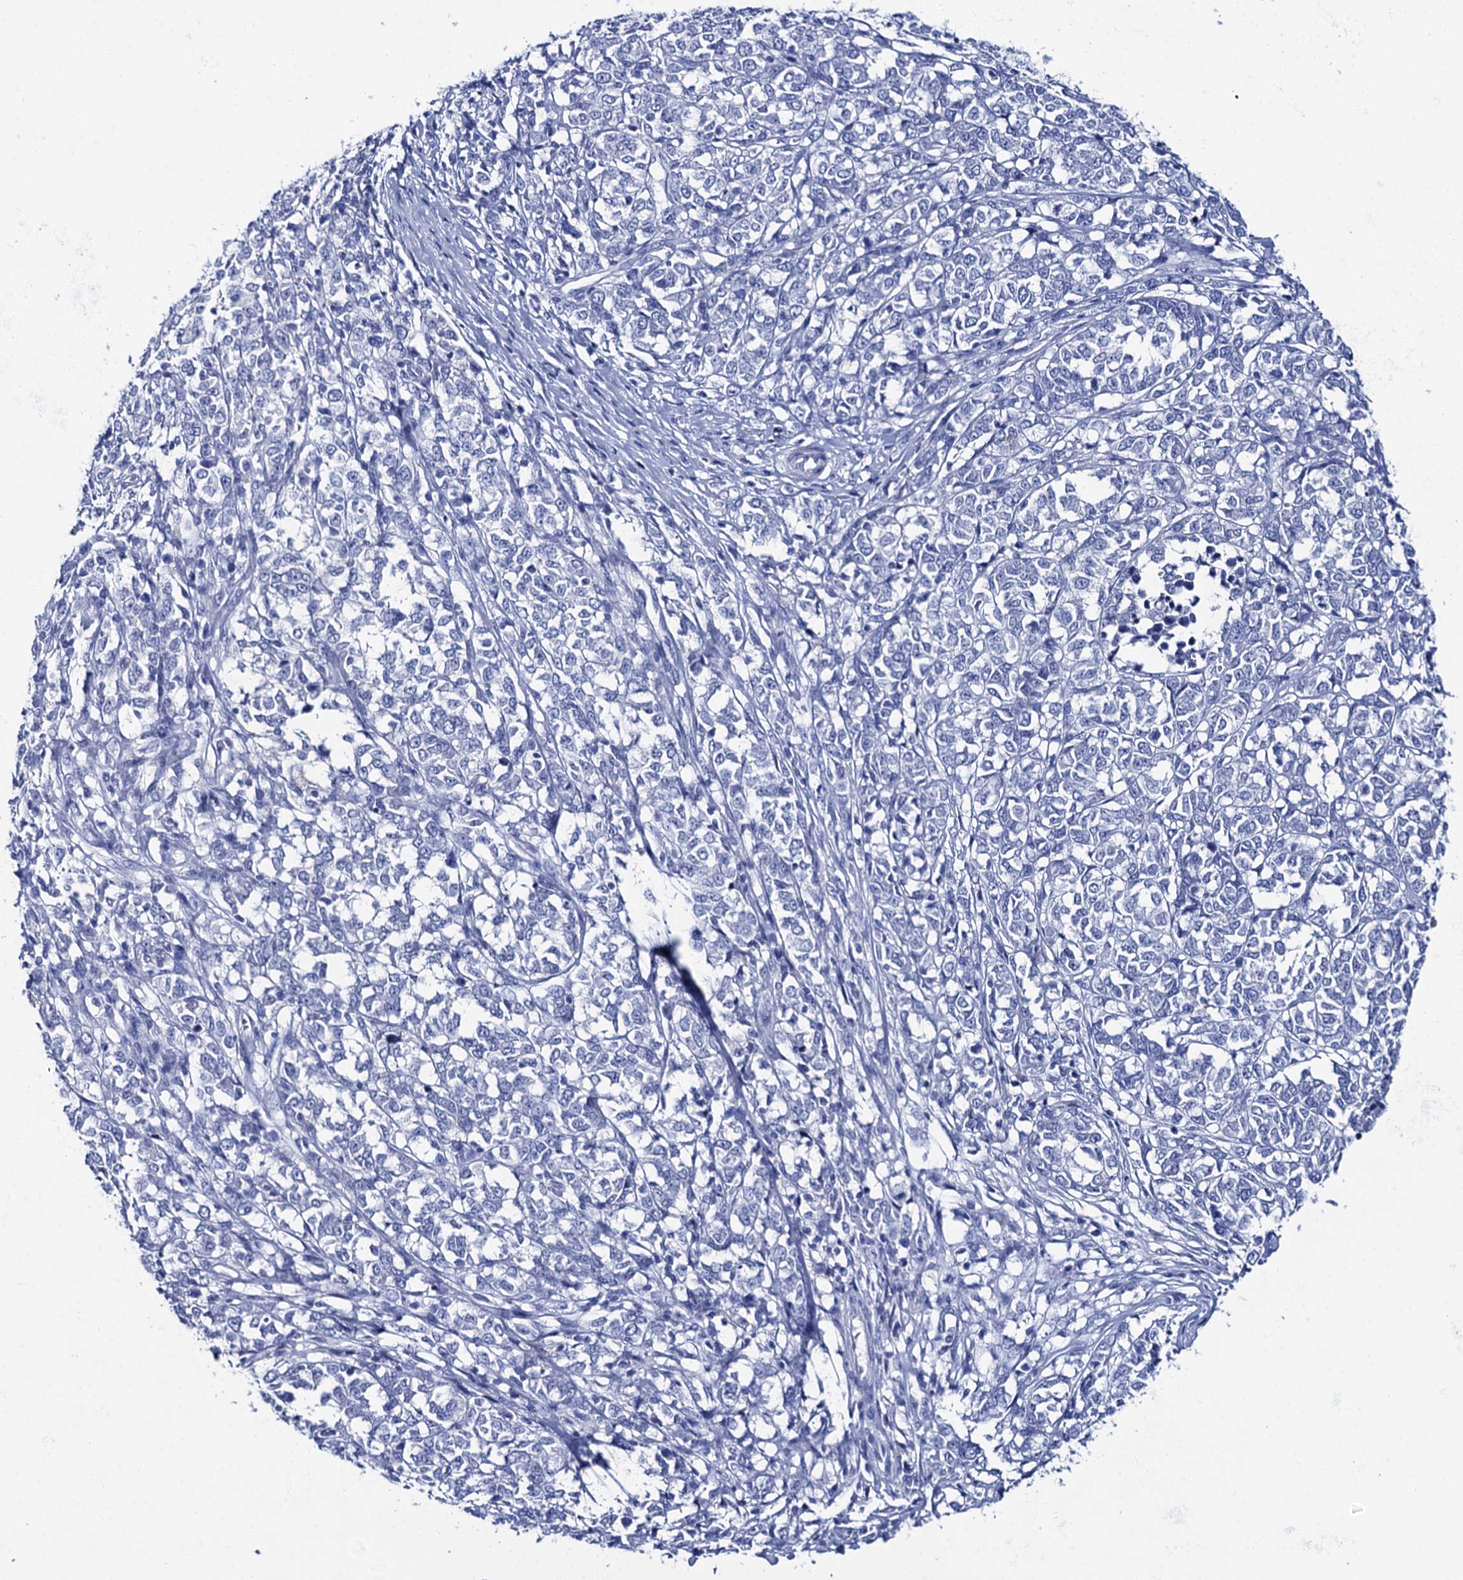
{"staining": {"intensity": "negative", "quantity": "none", "location": "none"}, "tissue": "melanoma", "cell_type": "Tumor cells", "image_type": "cancer", "snomed": [{"axis": "morphology", "description": "Malignant melanoma, NOS"}, {"axis": "topography", "description": "Skin"}], "caption": "Photomicrograph shows no protein staining in tumor cells of melanoma tissue.", "gene": "RAB3IP", "patient": {"sex": "female", "age": 72}}